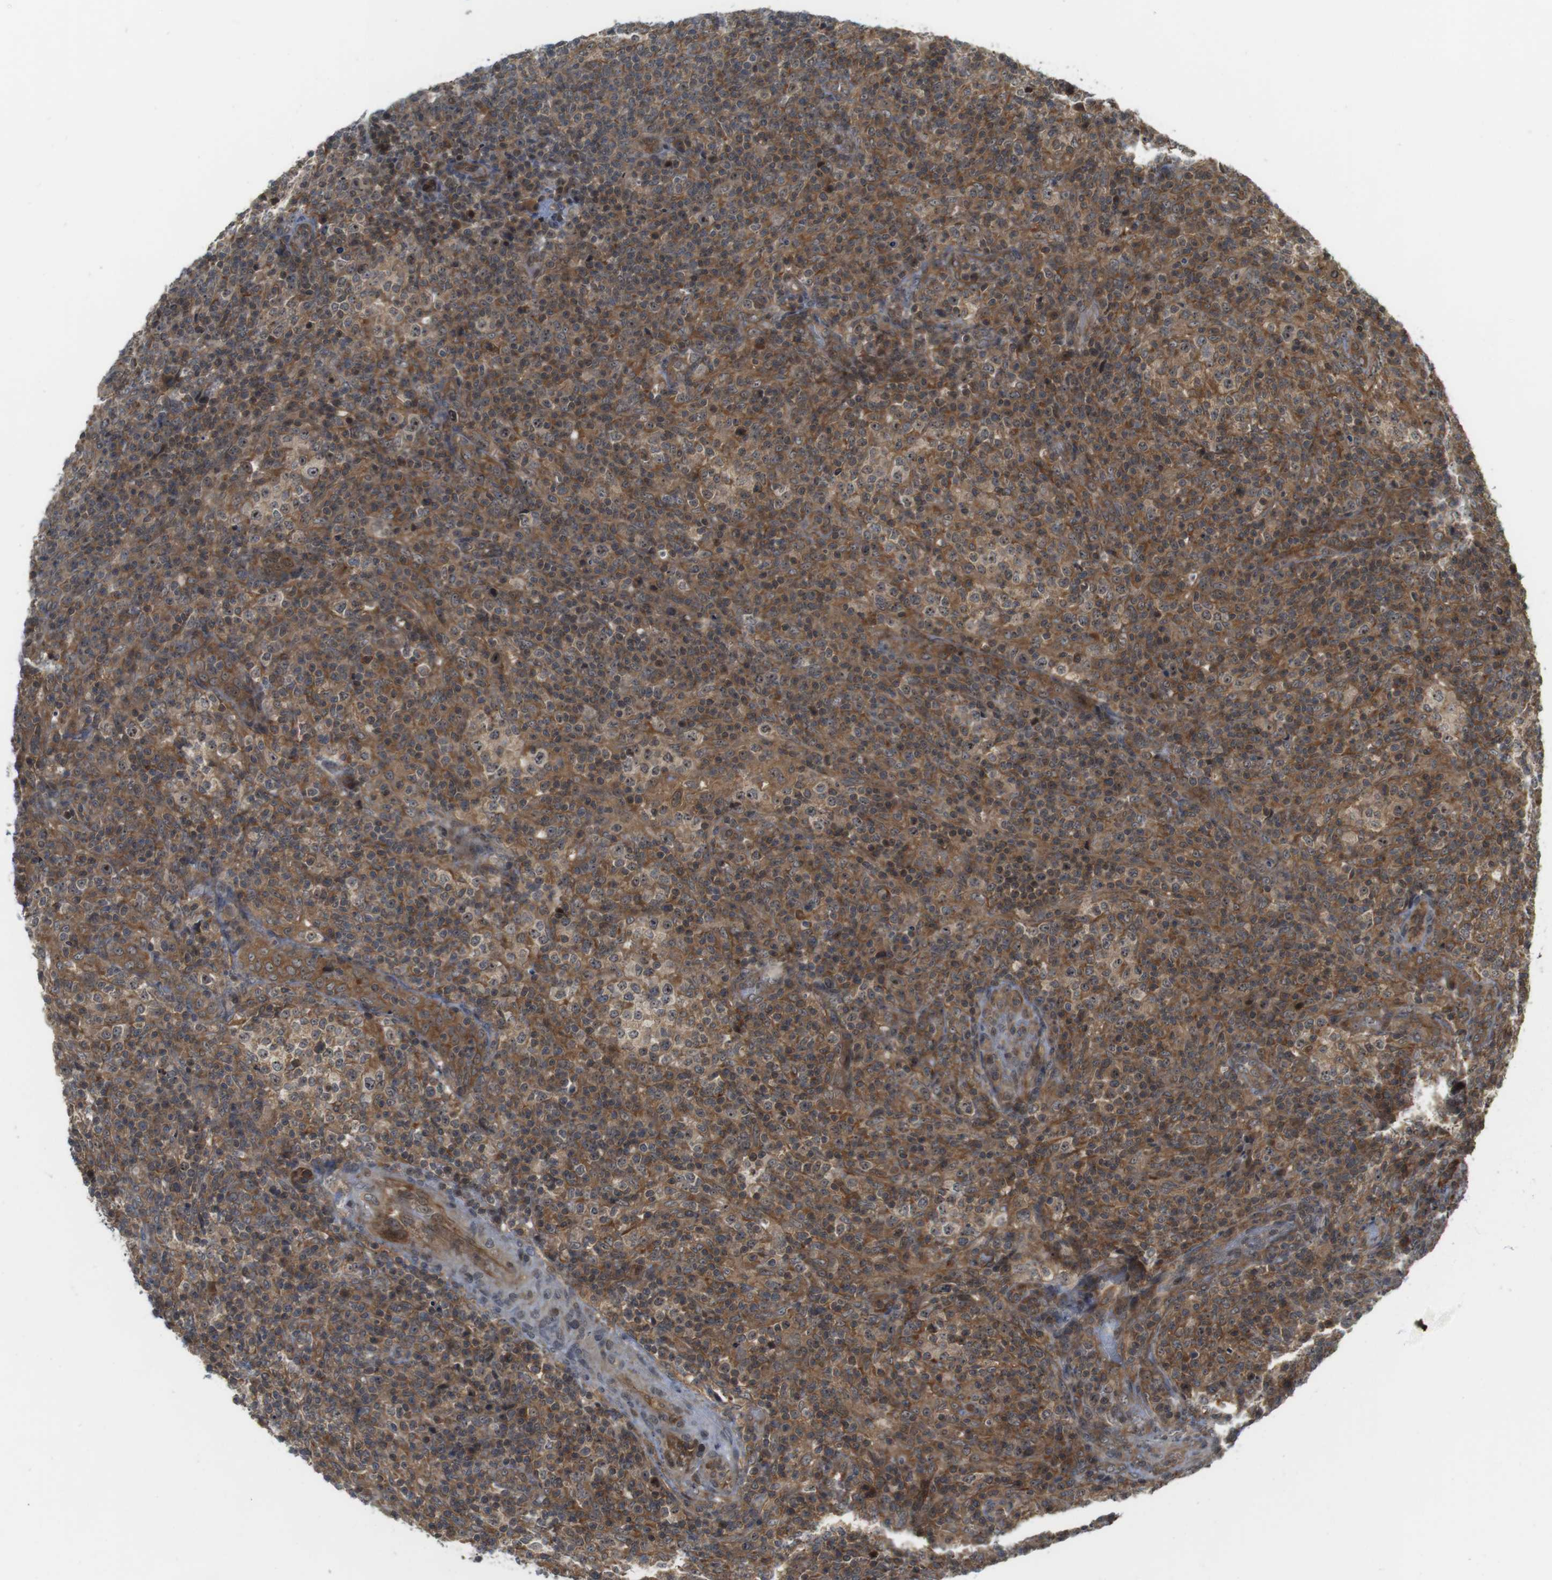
{"staining": {"intensity": "moderate", "quantity": ">75%", "location": "cytoplasmic/membranous"}, "tissue": "lymphoma", "cell_type": "Tumor cells", "image_type": "cancer", "snomed": [{"axis": "morphology", "description": "Malignant lymphoma, non-Hodgkin's type, High grade"}, {"axis": "topography", "description": "Lymph node"}], "caption": "A medium amount of moderate cytoplasmic/membranous expression is present in about >75% of tumor cells in lymphoma tissue.", "gene": "CC2D1A", "patient": {"sex": "female", "age": 76}}